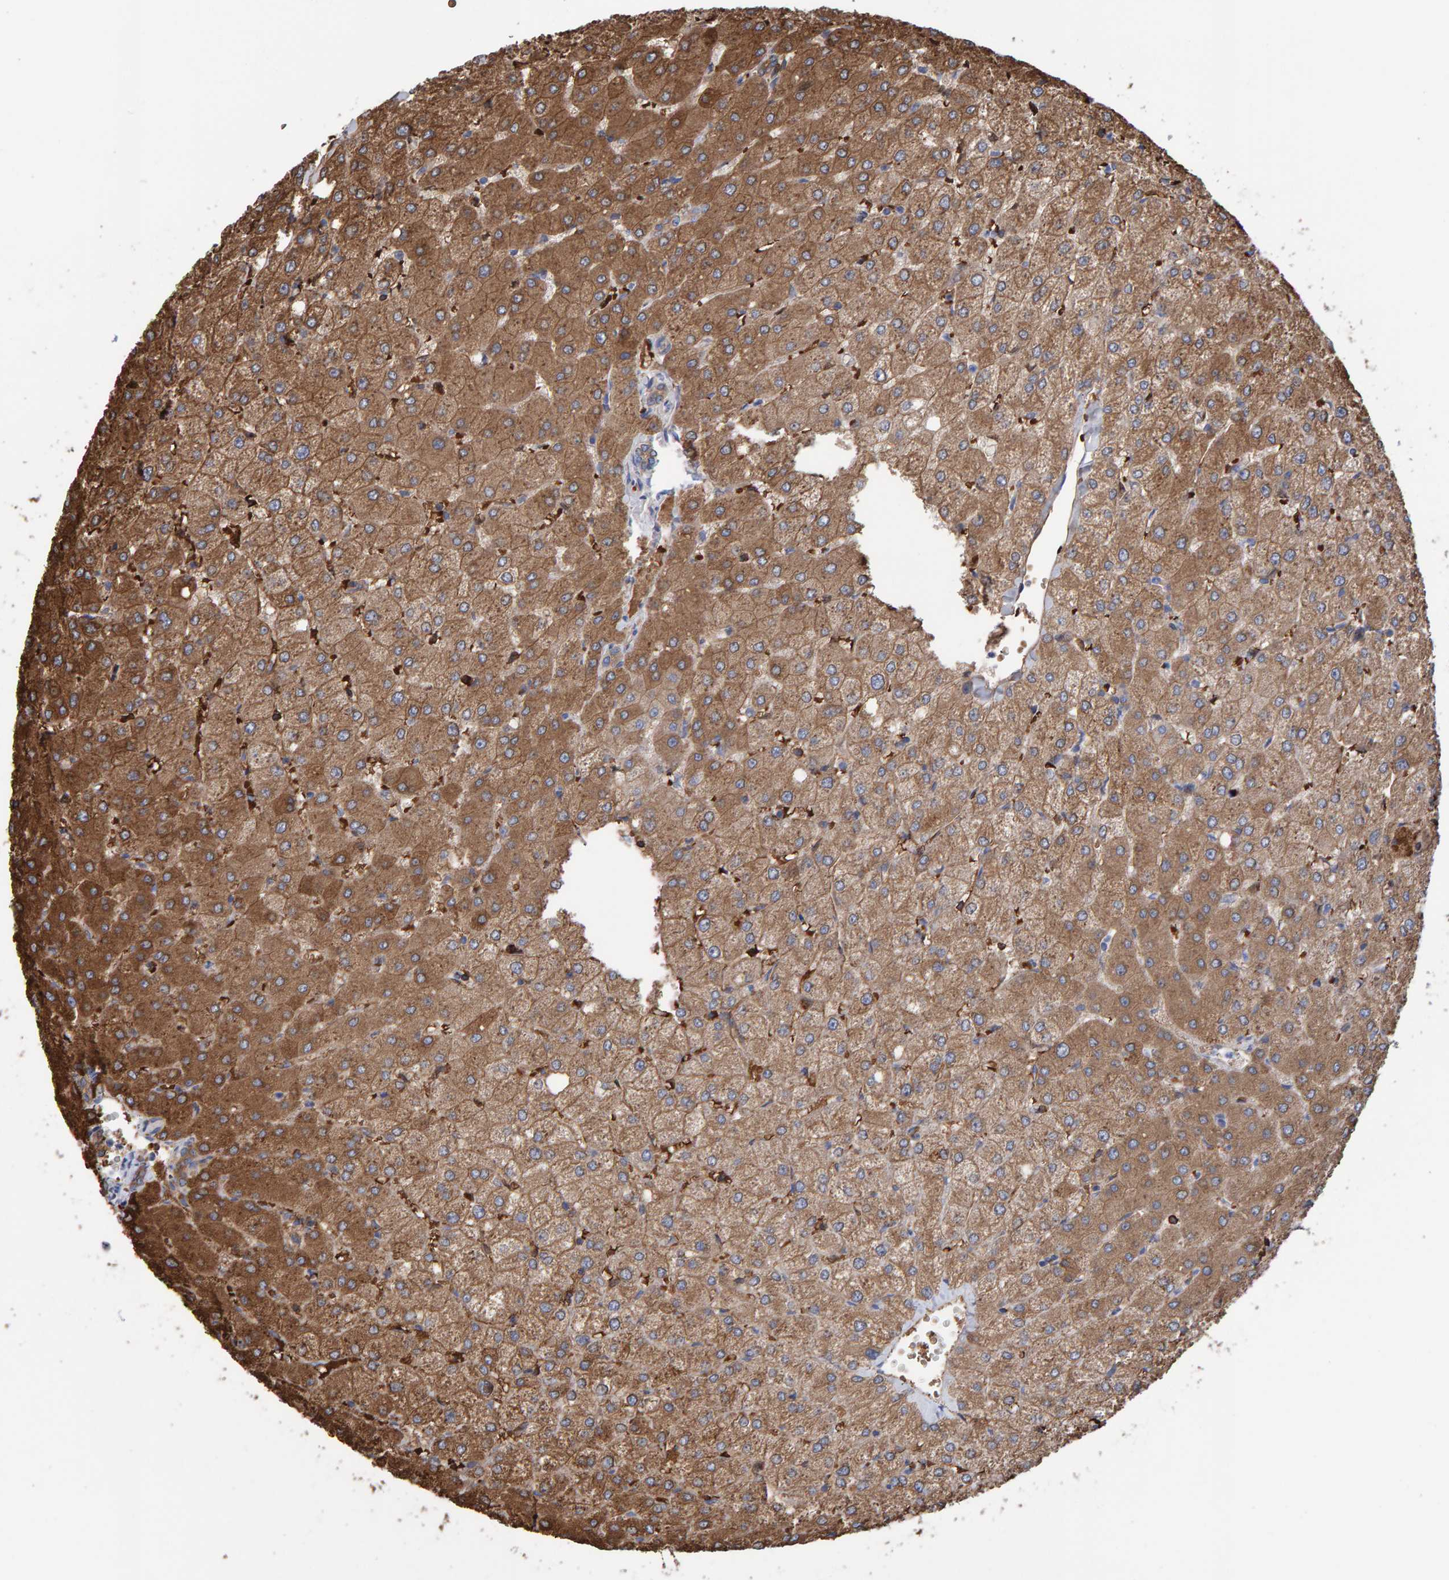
{"staining": {"intensity": "moderate", "quantity": ">75%", "location": "cytoplasmic/membranous"}, "tissue": "liver", "cell_type": "Cholangiocytes", "image_type": "normal", "snomed": [{"axis": "morphology", "description": "Normal tissue, NOS"}, {"axis": "topography", "description": "Liver"}], "caption": "DAB immunohistochemical staining of unremarkable liver displays moderate cytoplasmic/membranous protein staining in about >75% of cholangiocytes.", "gene": "VPS9D1", "patient": {"sex": "female", "age": 54}}